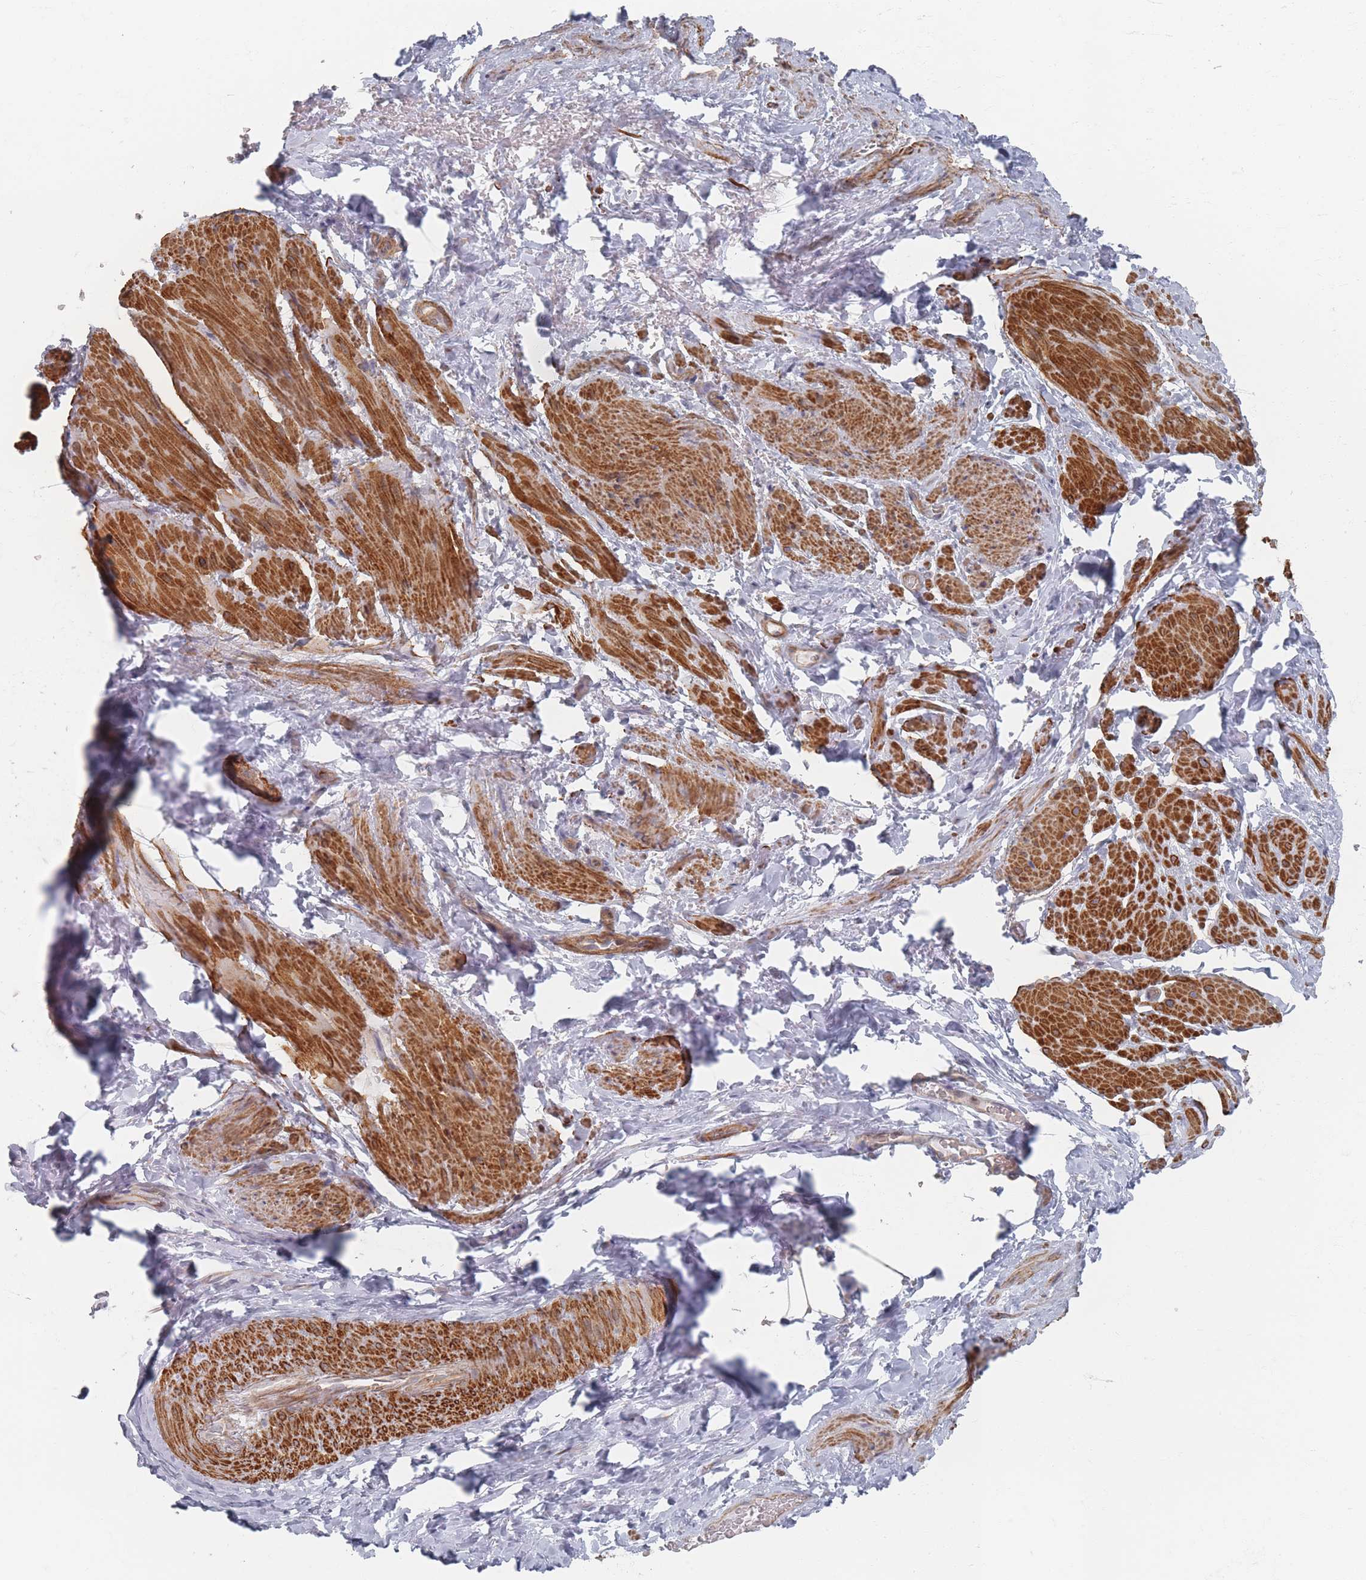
{"staining": {"intensity": "strong", "quantity": ">75%", "location": "cytoplasmic/membranous"}, "tissue": "smooth muscle", "cell_type": "Smooth muscle cells", "image_type": "normal", "snomed": [{"axis": "morphology", "description": "Normal tissue, NOS"}, {"axis": "topography", "description": "Smooth muscle"}, {"axis": "topography", "description": "Peripheral nerve tissue"}], "caption": "This micrograph displays IHC staining of unremarkable smooth muscle, with high strong cytoplasmic/membranous staining in about >75% of smooth muscle cells.", "gene": "ZKSCAN7", "patient": {"sex": "male", "age": 69}}